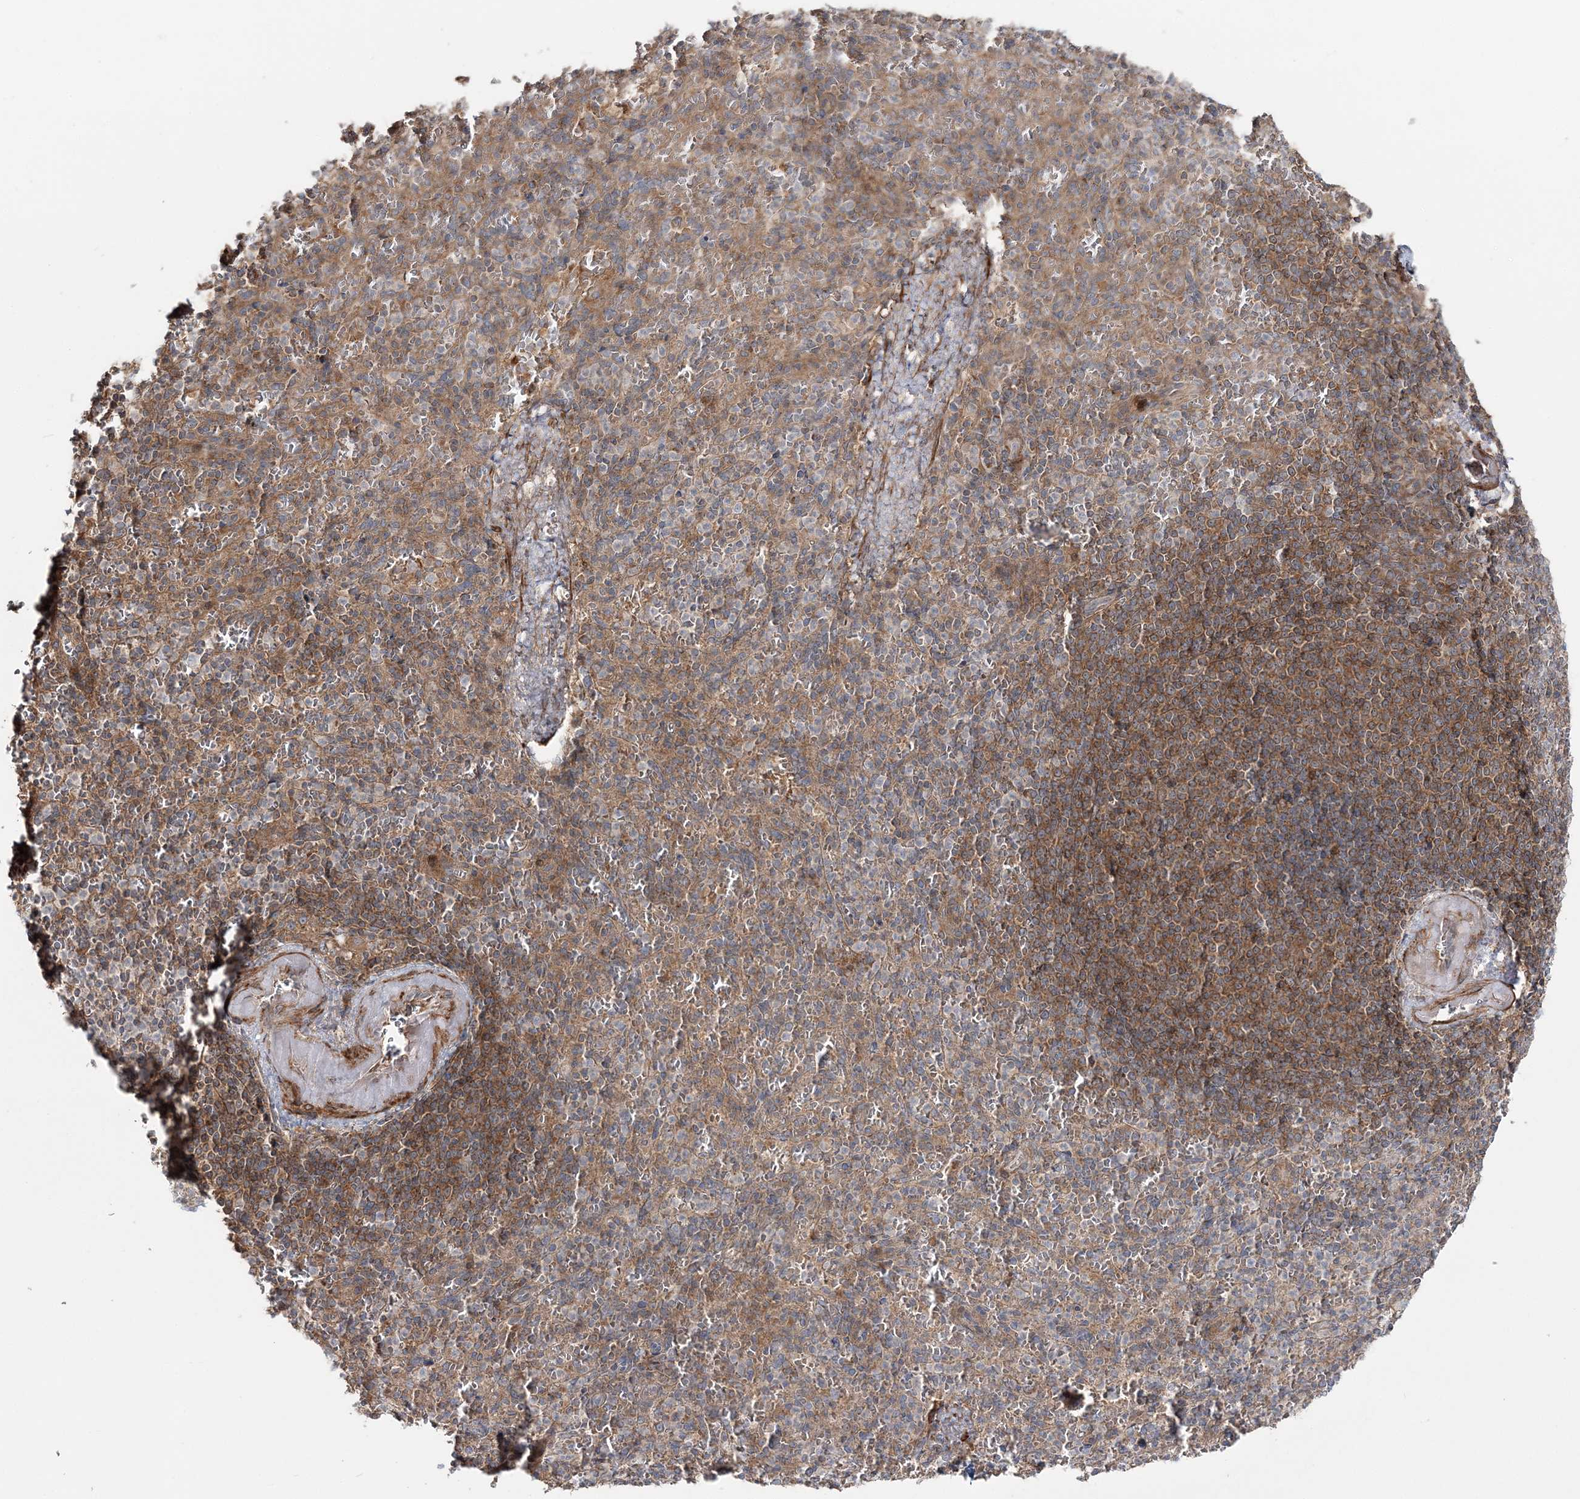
{"staining": {"intensity": "moderate", "quantity": "<25%", "location": "cytoplasmic/membranous"}, "tissue": "spleen", "cell_type": "Cells in red pulp", "image_type": "normal", "snomed": [{"axis": "morphology", "description": "Normal tissue, NOS"}, {"axis": "topography", "description": "Spleen"}], "caption": "Immunohistochemical staining of benign spleen displays <25% levels of moderate cytoplasmic/membranous protein positivity in about <25% of cells in red pulp. The protein is stained brown, and the nuclei are stained in blue (DAB (3,3'-diaminobenzidine) IHC with brightfield microscopy, high magnification).", "gene": "MOCS2", "patient": {"sex": "female", "age": 74}}